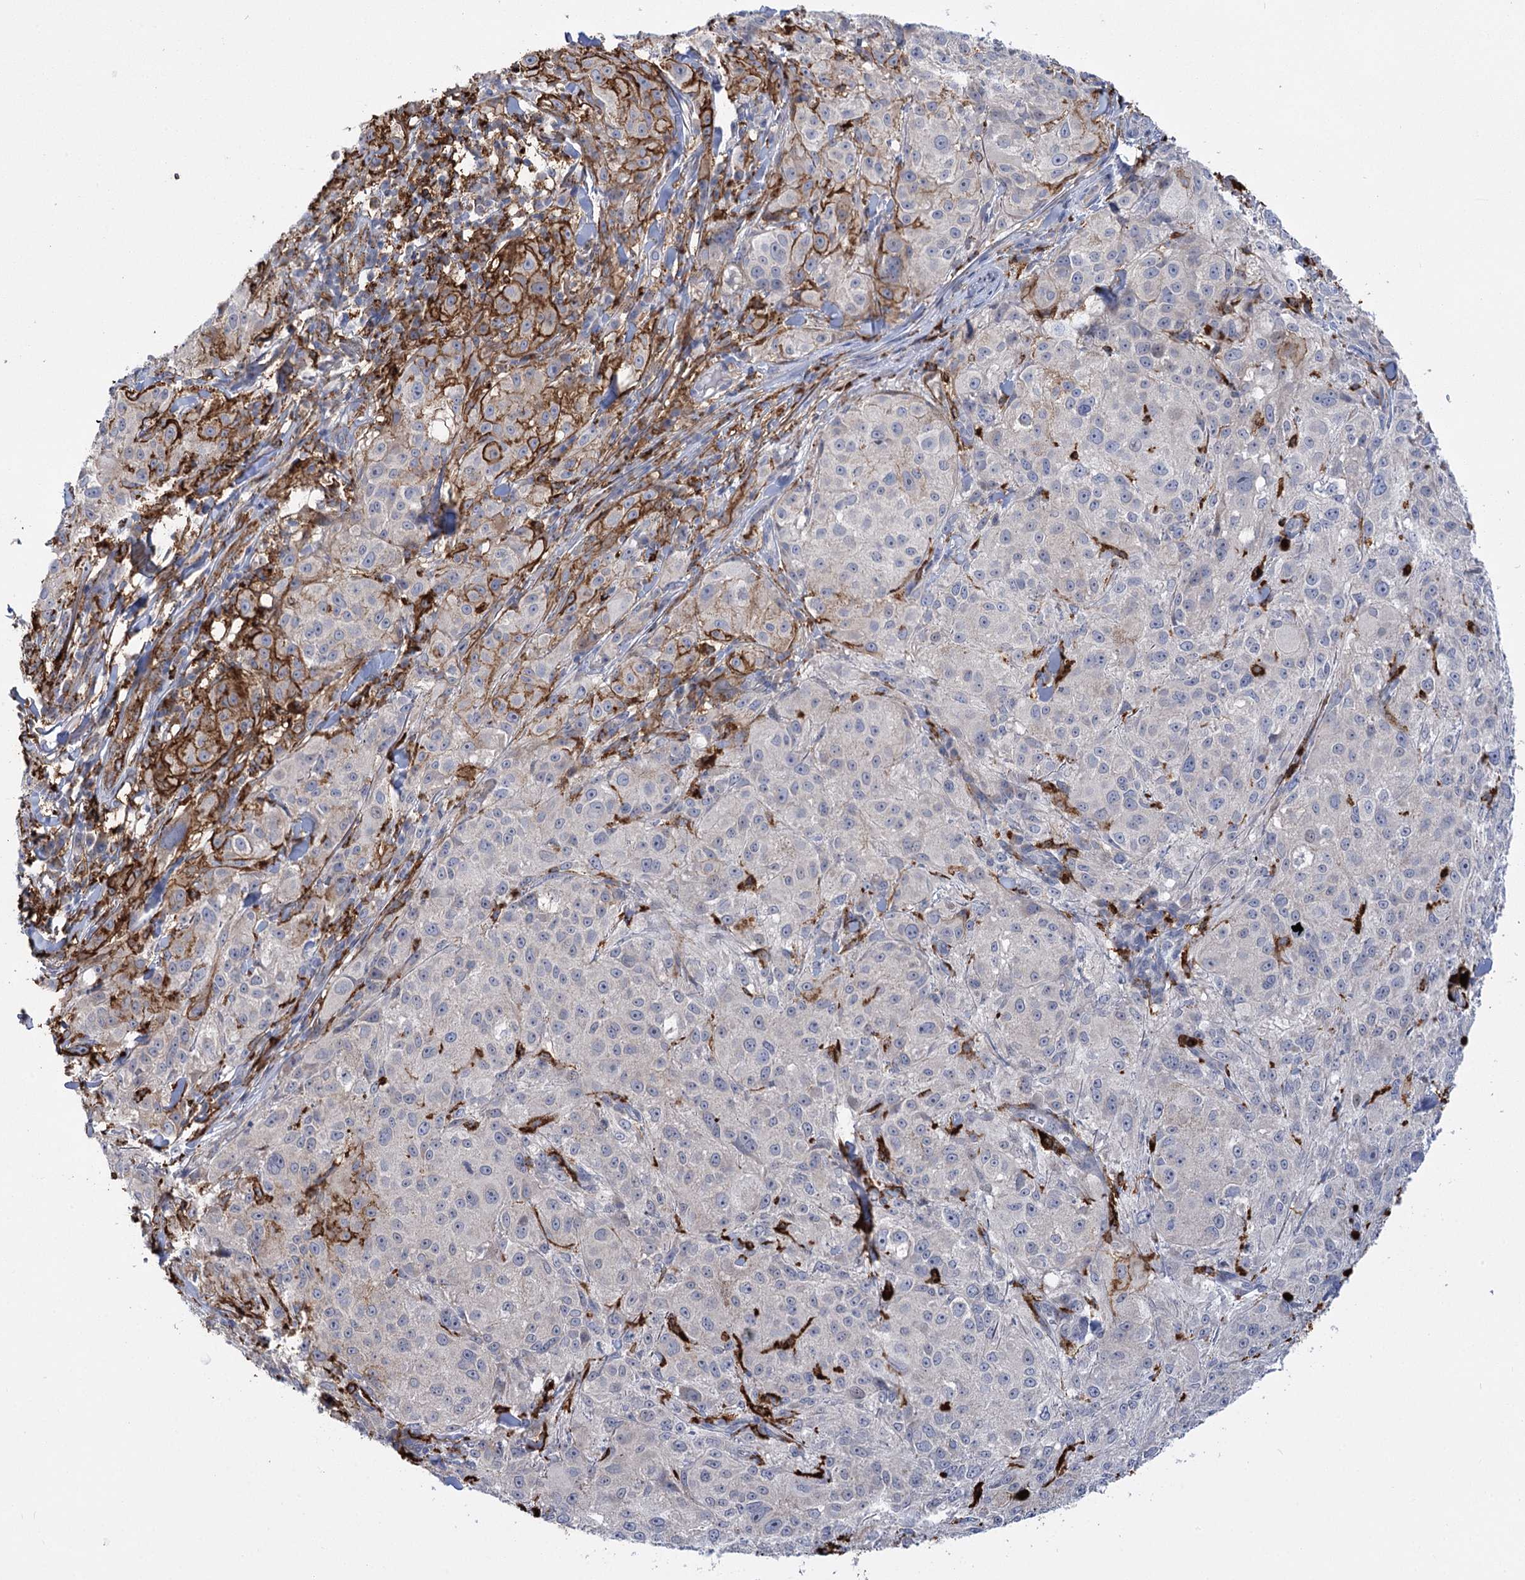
{"staining": {"intensity": "strong", "quantity": "<25%", "location": "cytoplasmic/membranous"}, "tissue": "melanoma", "cell_type": "Tumor cells", "image_type": "cancer", "snomed": [{"axis": "morphology", "description": "Necrosis, NOS"}, {"axis": "morphology", "description": "Malignant melanoma, NOS"}, {"axis": "topography", "description": "Skin"}], "caption": "Approximately <25% of tumor cells in melanoma exhibit strong cytoplasmic/membranous protein positivity as visualized by brown immunohistochemical staining.", "gene": "PIWIL4", "patient": {"sex": "female", "age": 87}}